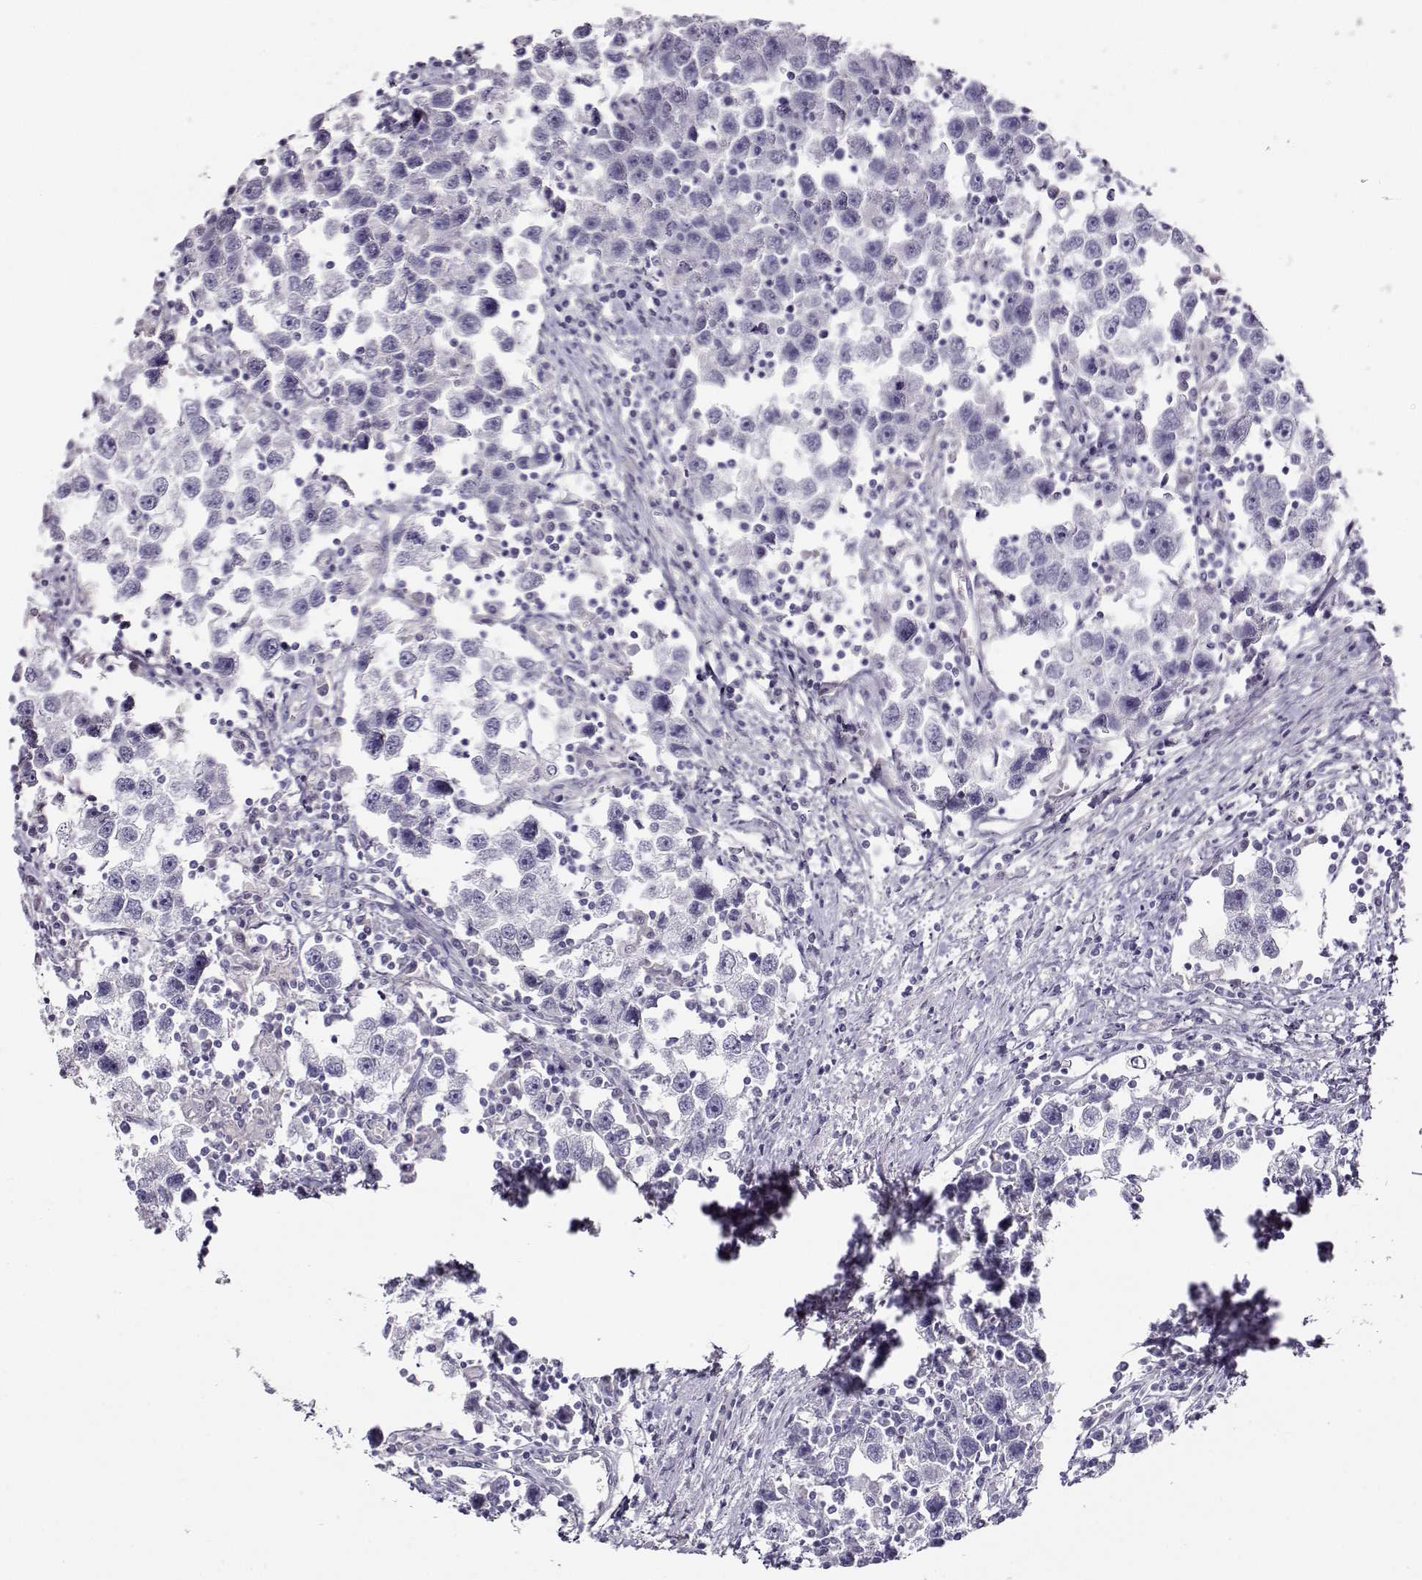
{"staining": {"intensity": "negative", "quantity": "none", "location": "none"}, "tissue": "testis cancer", "cell_type": "Tumor cells", "image_type": "cancer", "snomed": [{"axis": "morphology", "description": "Seminoma, NOS"}, {"axis": "topography", "description": "Testis"}], "caption": "A high-resolution image shows immunohistochemistry (IHC) staining of testis cancer (seminoma), which displays no significant expression in tumor cells.", "gene": "CCR8", "patient": {"sex": "male", "age": 30}}